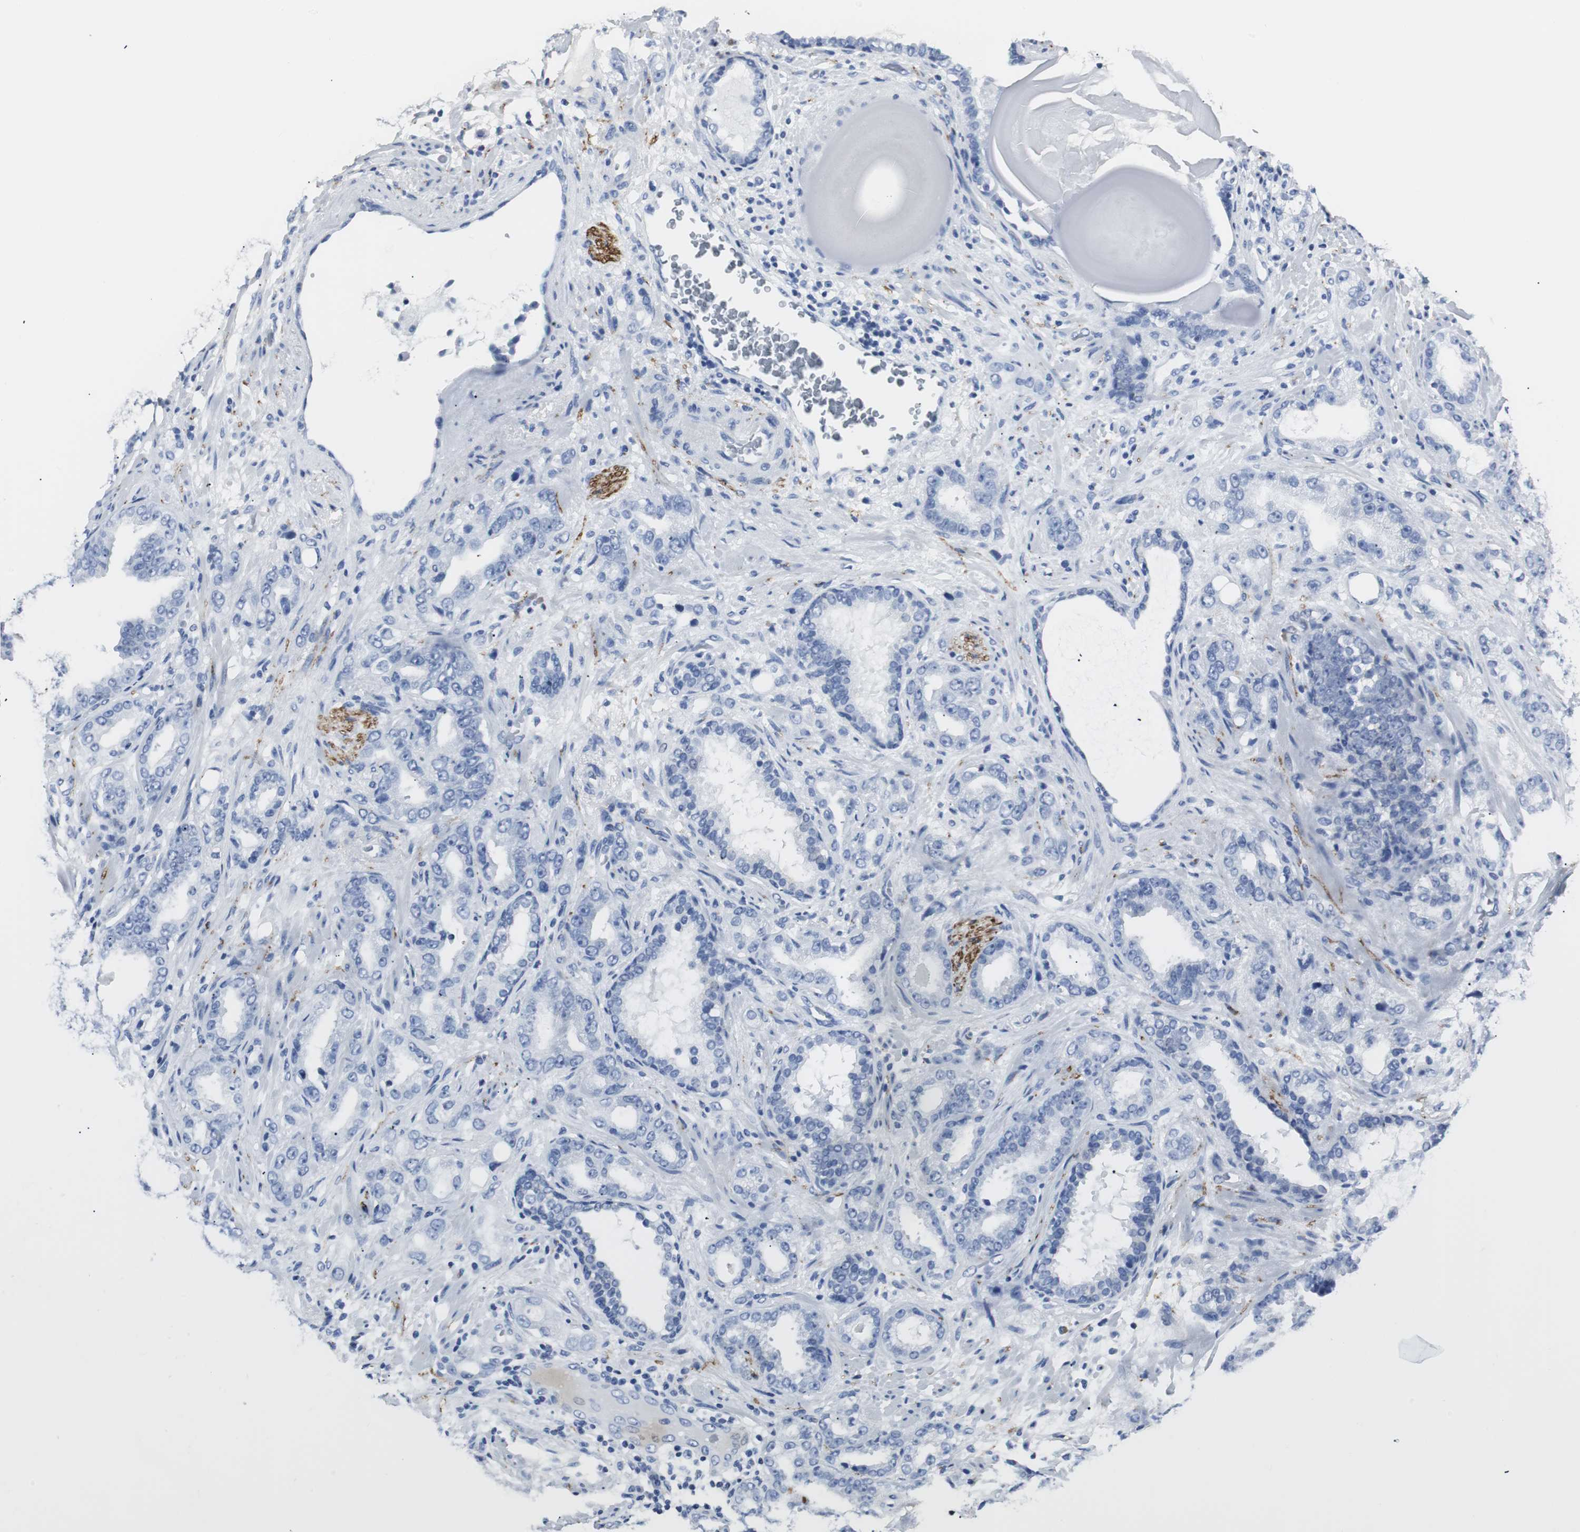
{"staining": {"intensity": "negative", "quantity": "none", "location": "none"}, "tissue": "prostate cancer", "cell_type": "Tumor cells", "image_type": "cancer", "snomed": [{"axis": "morphology", "description": "Adenocarcinoma, Low grade"}, {"axis": "topography", "description": "Prostate"}], "caption": "Tumor cells show no significant staining in prostate low-grade adenocarcinoma.", "gene": "GAP43", "patient": {"sex": "male", "age": 63}}